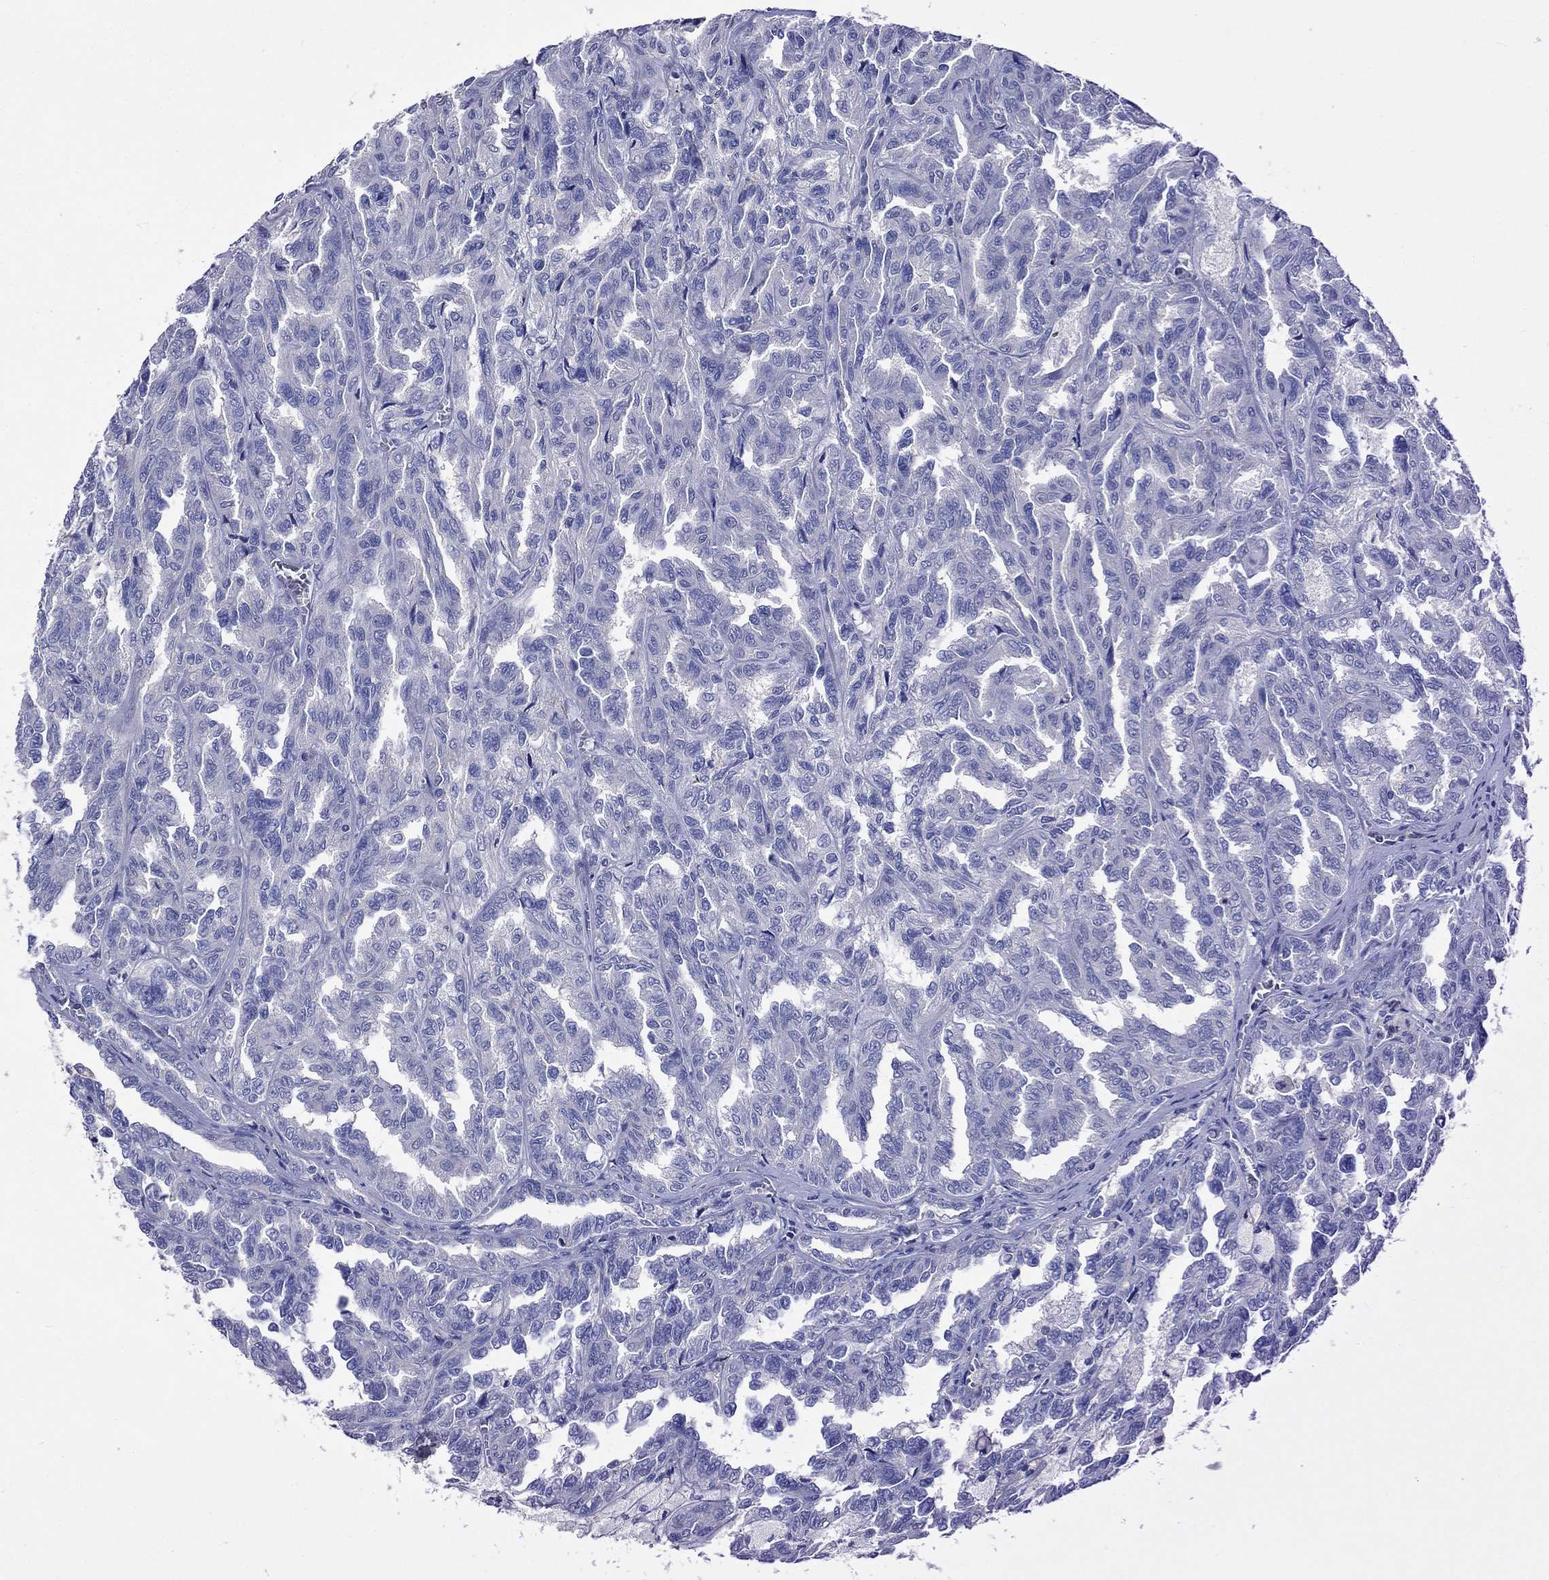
{"staining": {"intensity": "negative", "quantity": "none", "location": "none"}, "tissue": "renal cancer", "cell_type": "Tumor cells", "image_type": "cancer", "snomed": [{"axis": "morphology", "description": "Adenocarcinoma, NOS"}, {"axis": "topography", "description": "Kidney"}], "caption": "Renal cancer (adenocarcinoma) was stained to show a protein in brown. There is no significant staining in tumor cells.", "gene": "CNDP1", "patient": {"sex": "male", "age": 79}}